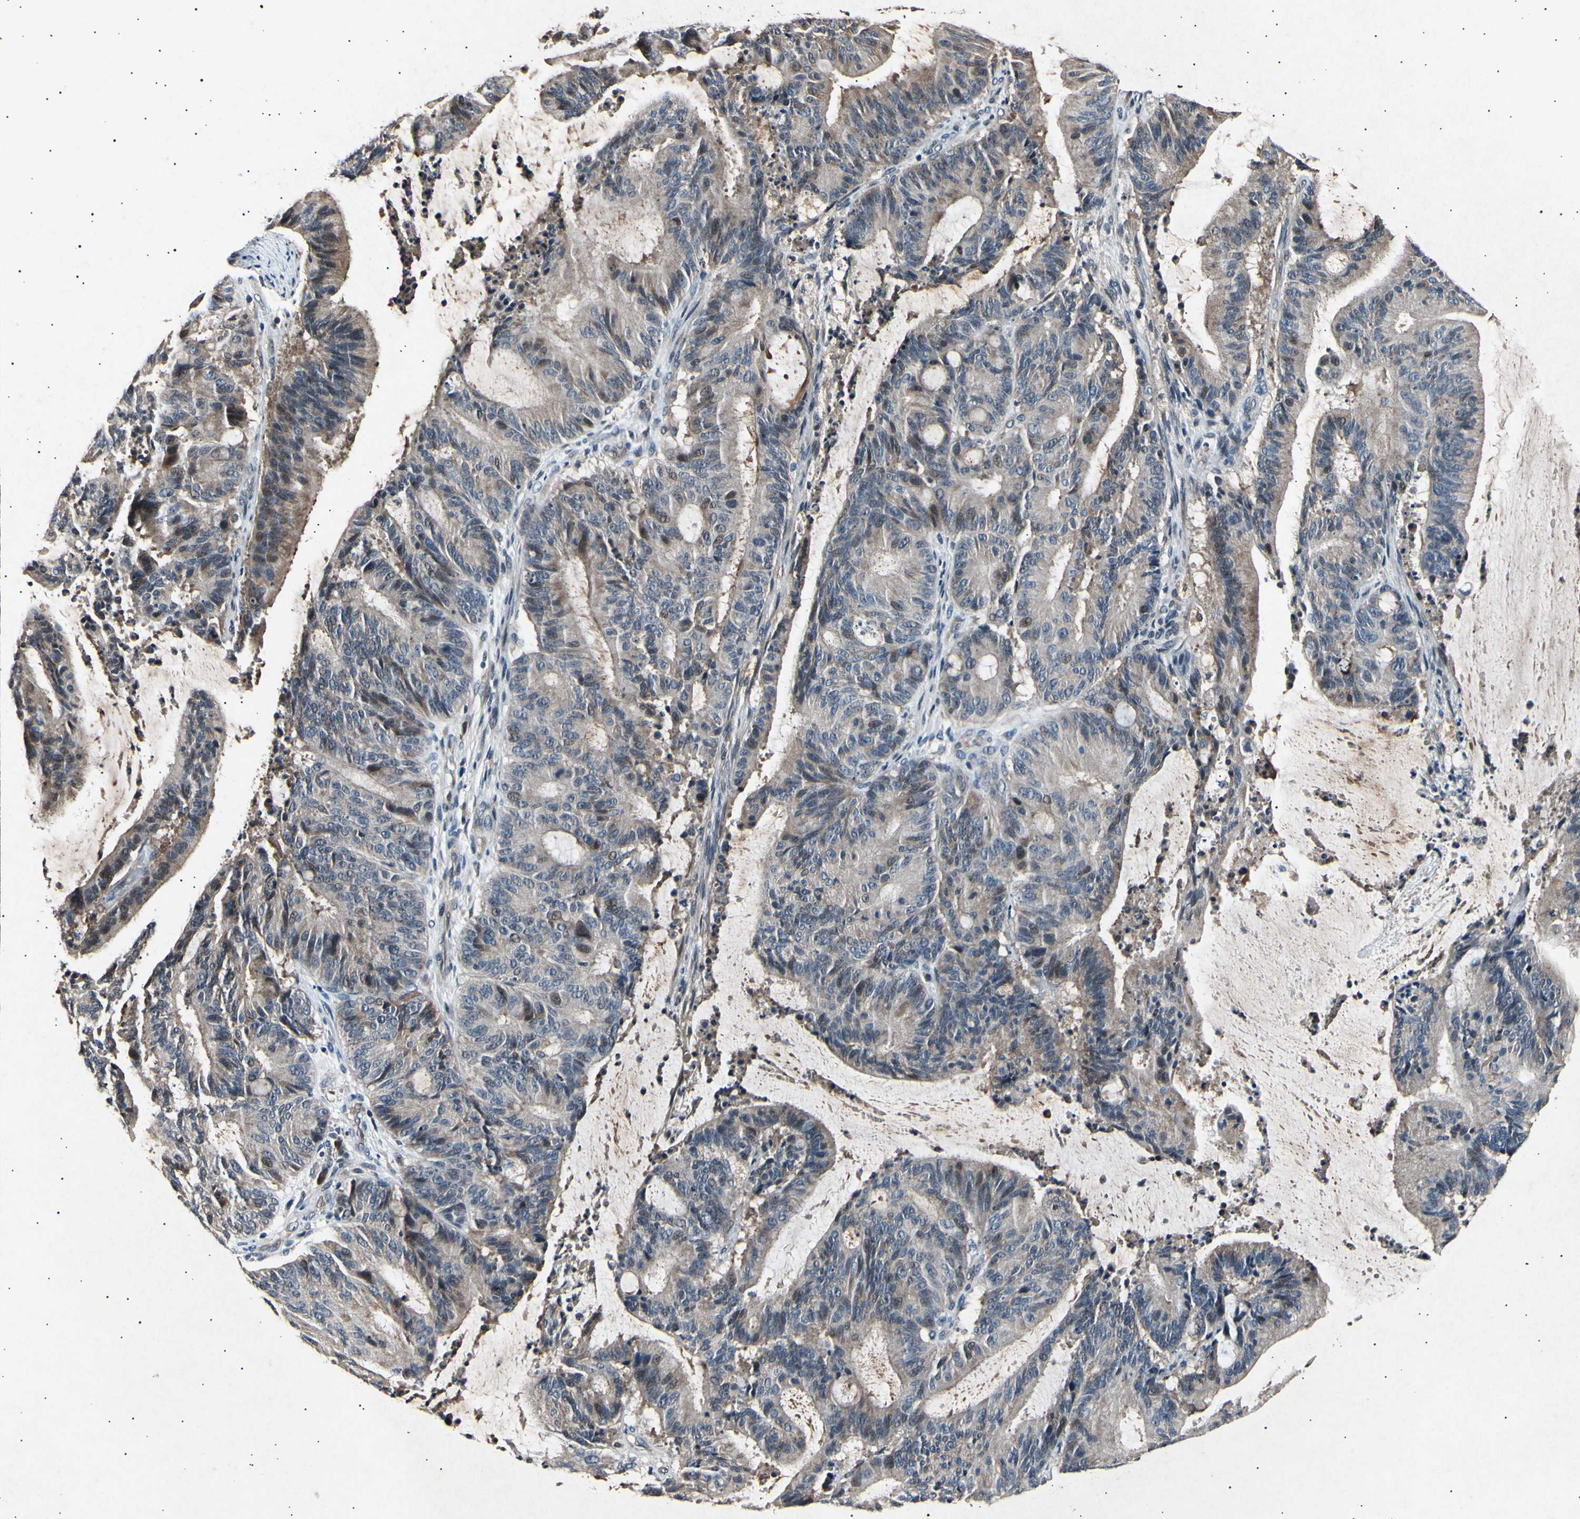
{"staining": {"intensity": "weak", "quantity": ">75%", "location": "cytoplasmic/membranous"}, "tissue": "liver cancer", "cell_type": "Tumor cells", "image_type": "cancer", "snomed": [{"axis": "morphology", "description": "Cholangiocarcinoma"}, {"axis": "topography", "description": "Liver"}], "caption": "High-magnification brightfield microscopy of cholangiocarcinoma (liver) stained with DAB (brown) and counterstained with hematoxylin (blue). tumor cells exhibit weak cytoplasmic/membranous positivity is appreciated in approximately>75% of cells.", "gene": "ADCY3", "patient": {"sex": "female", "age": 73}}